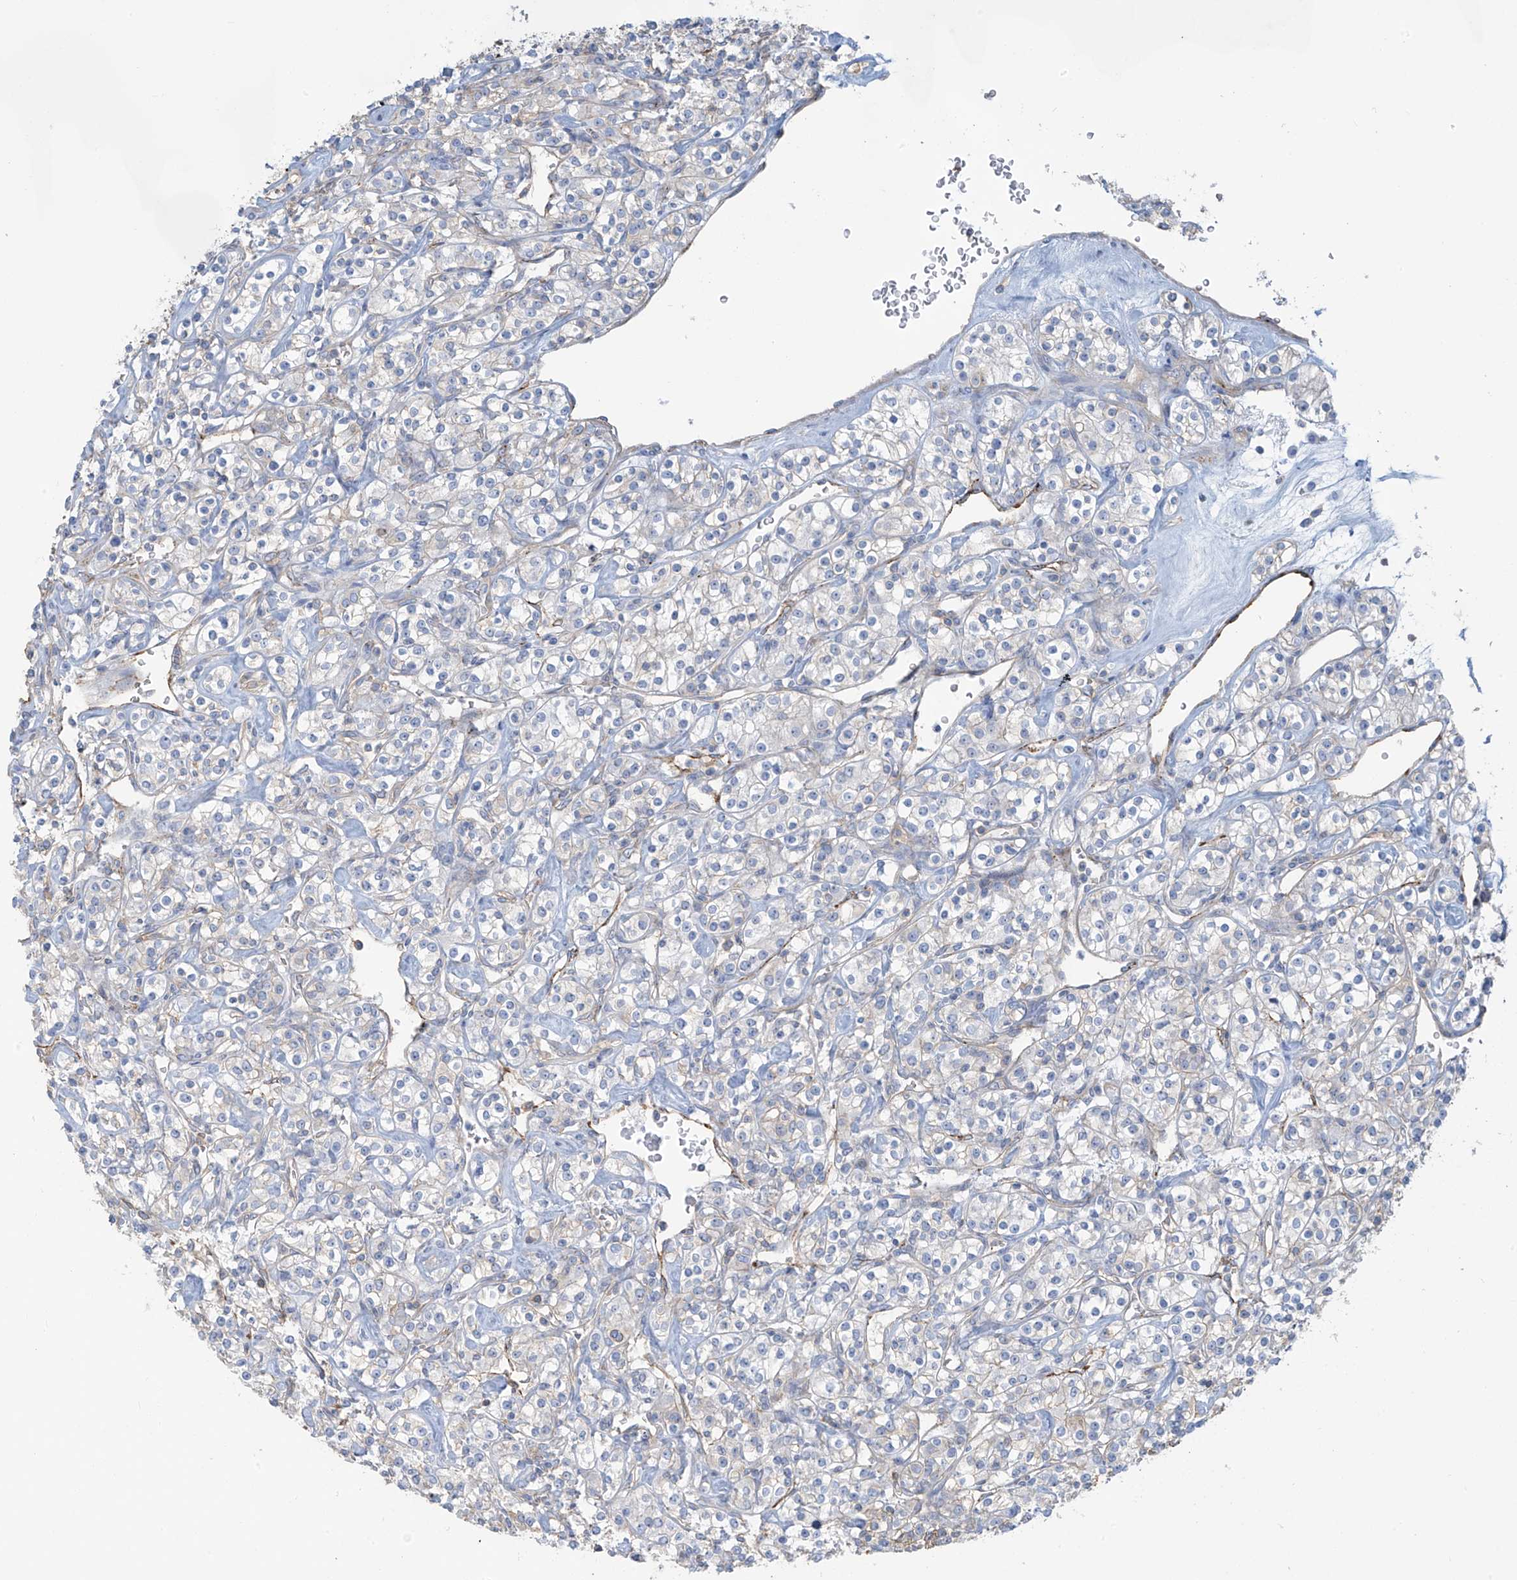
{"staining": {"intensity": "negative", "quantity": "none", "location": "none"}, "tissue": "renal cancer", "cell_type": "Tumor cells", "image_type": "cancer", "snomed": [{"axis": "morphology", "description": "Adenocarcinoma, NOS"}, {"axis": "topography", "description": "Kidney"}], "caption": "A histopathology image of human adenocarcinoma (renal) is negative for staining in tumor cells.", "gene": "ZNF846", "patient": {"sex": "male", "age": 77}}